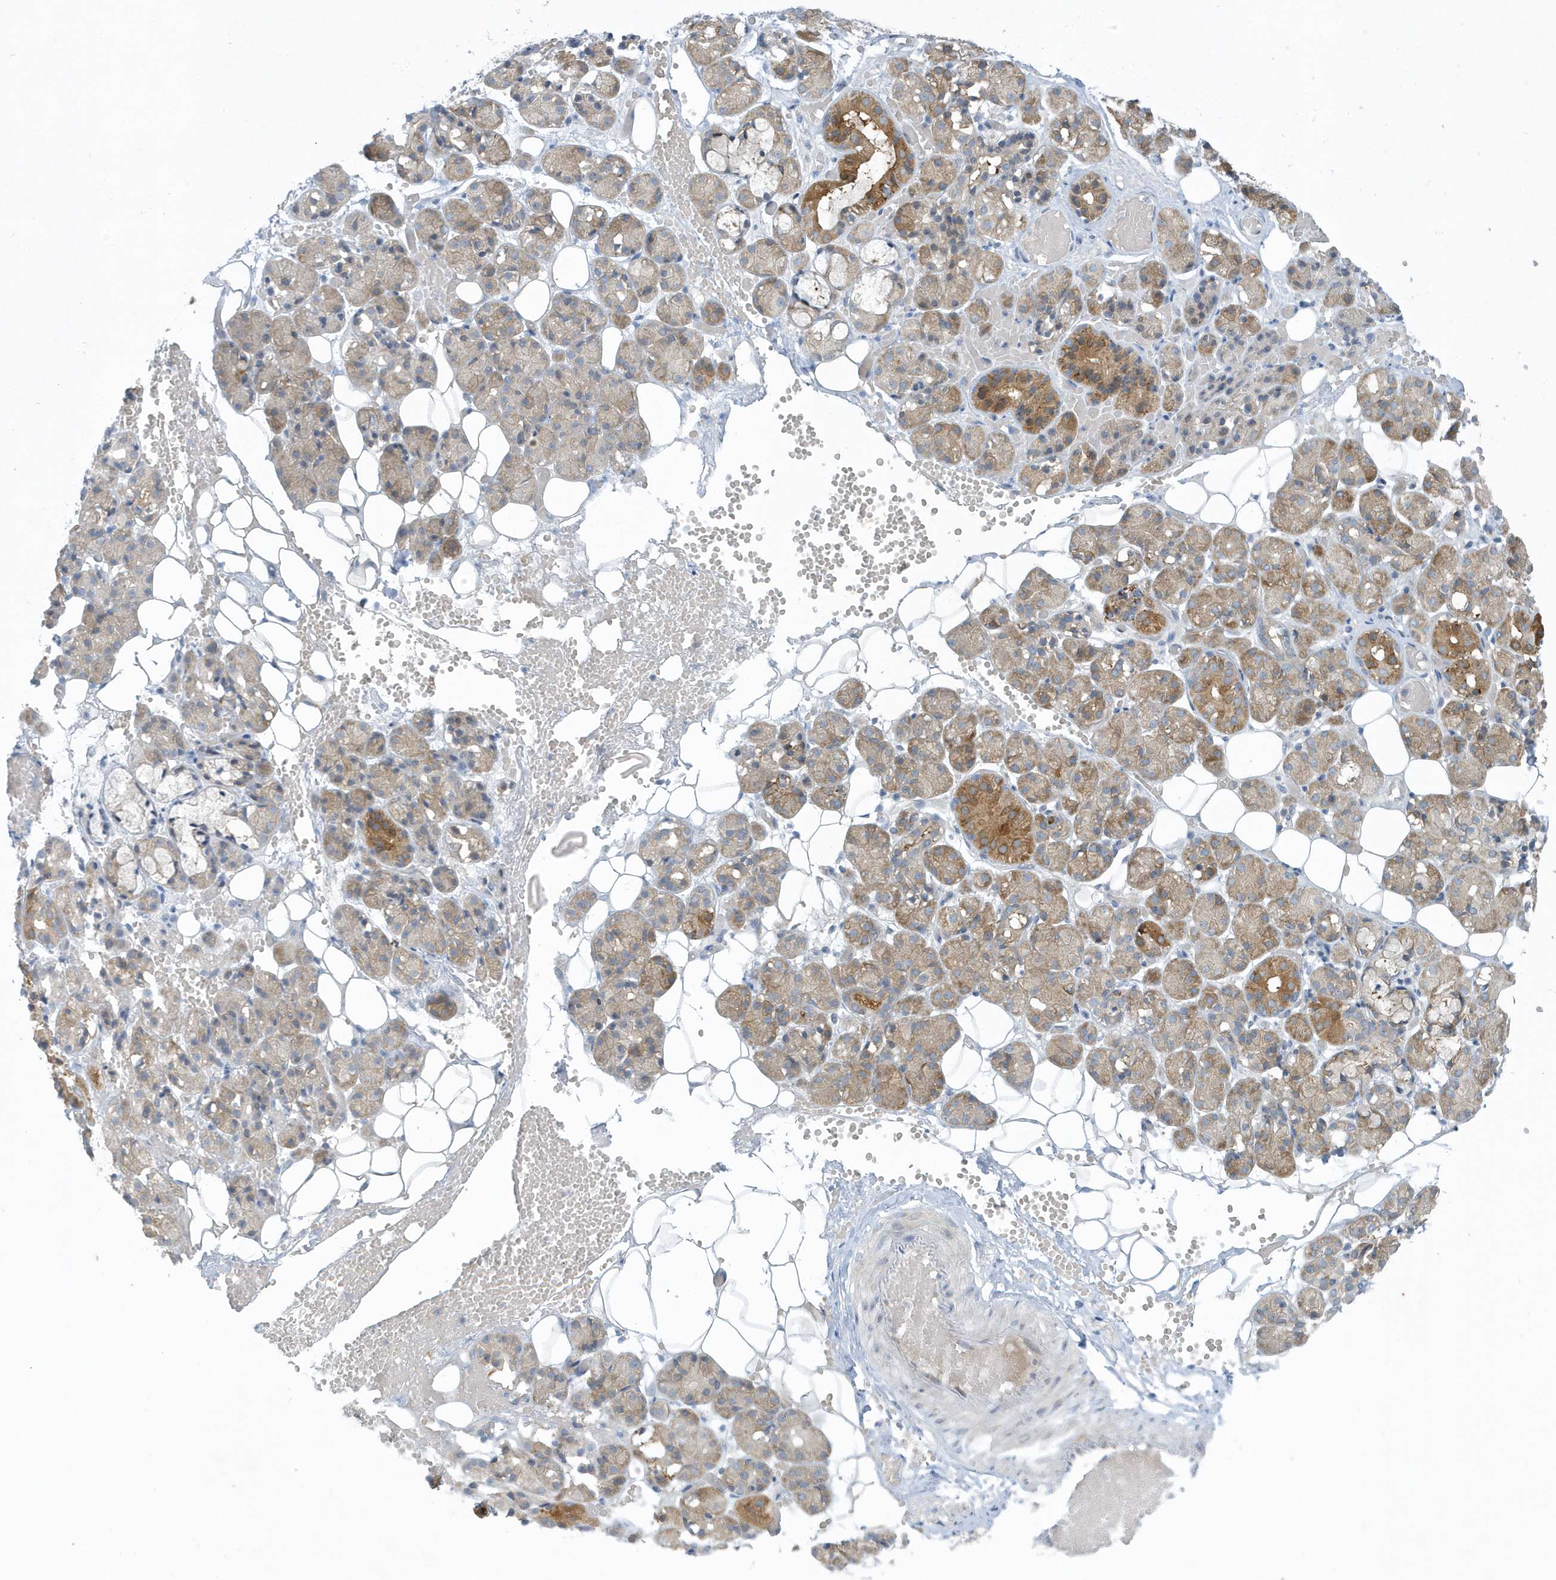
{"staining": {"intensity": "moderate", "quantity": "25%-75%", "location": "cytoplasmic/membranous"}, "tissue": "salivary gland", "cell_type": "Glandular cells", "image_type": "normal", "snomed": [{"axis": "morphology", "description": "Normal tissue, NOS"}, {"axis": "topography", "description": "Salivary gland"}], "caption": "Brown immunohistochemical staining in normal salivary gland displays moderate cytoplasmic/membranous positivity in approximately 25%-75% of glandular cells.", "gene": "SCN3A", "patient": {"sex": "male", "age": 63}}